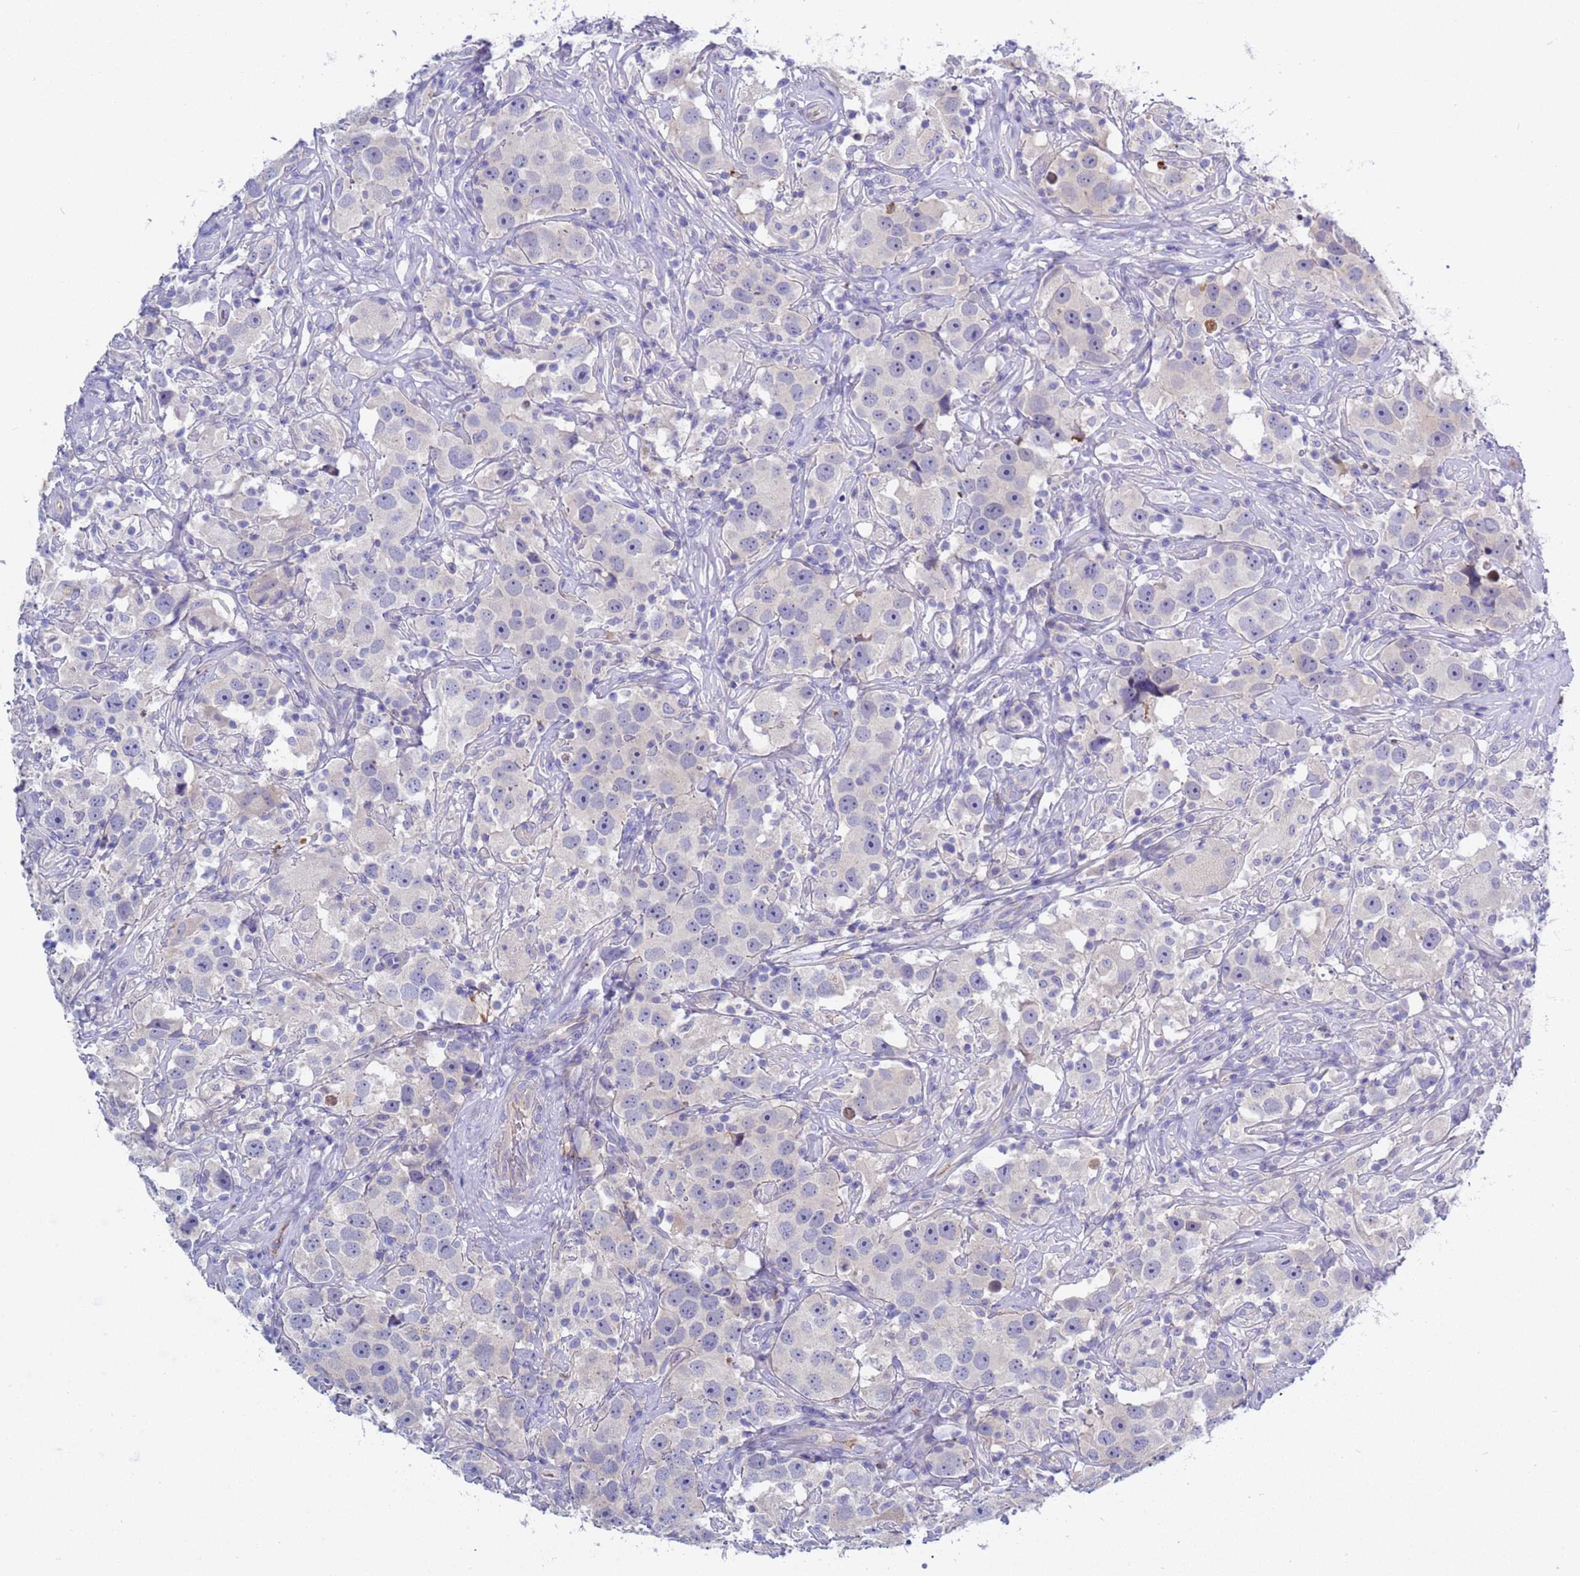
{"staining": {"intensity": "negative", "quantity": "none", "location": "none"}, "tissue": "testis cancer", "cell_type": "Tumor cells", "image_type": "cancer", "snomed": [{"axis": "morphology", "description": "Seminoma, NOS"}, {"axis": "topography", "description": "Testis"}], "caption": "Testis seminoma was stained to show a protein in brown. There is no significant staining in tumor cells. (DAB (3,3'-diaminobenzidine) immunohistochemistry, high magnification).", "gene": "C4orf46", "patient": {"sex": "male", "age": 49}}